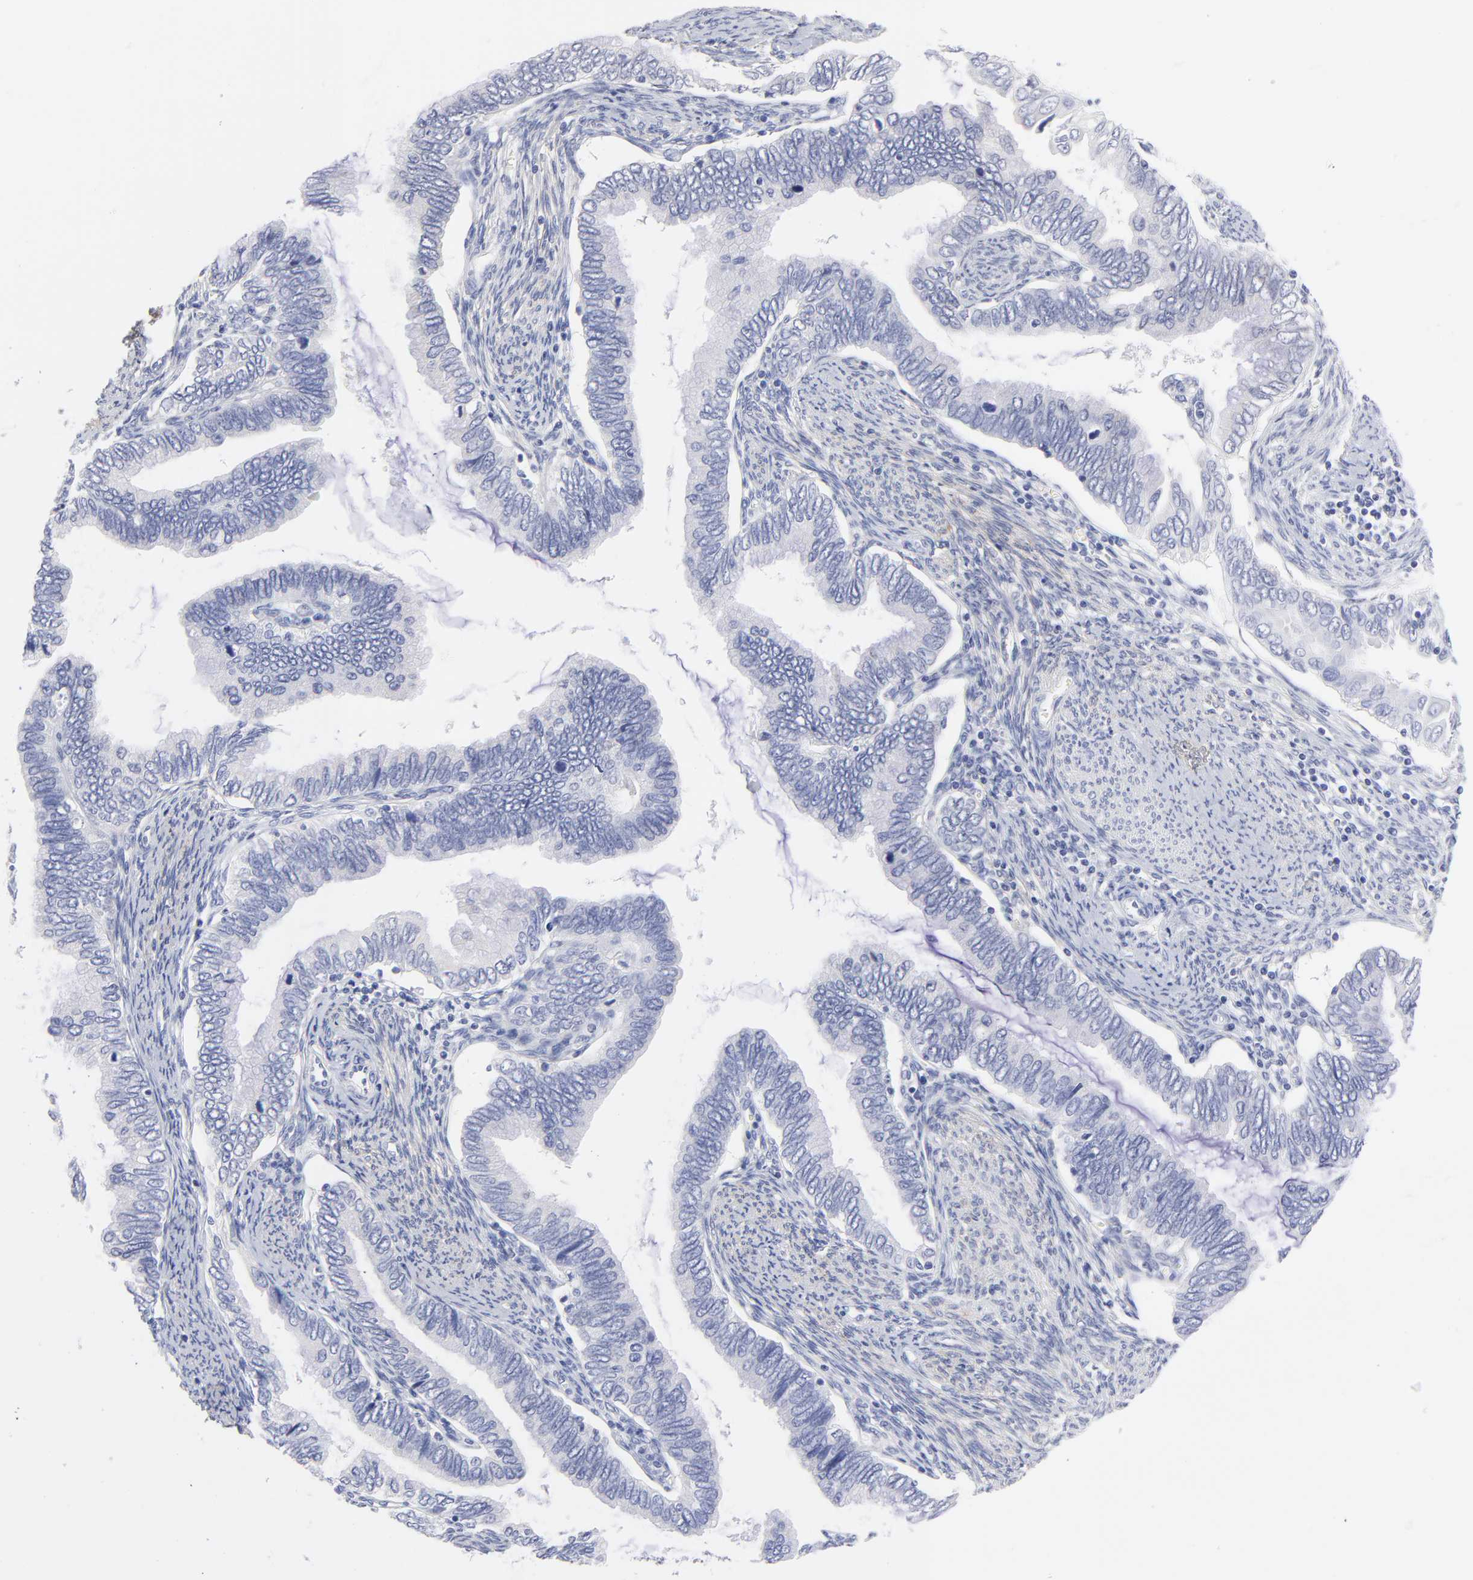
{"staining": {"intensity": "negative", "quantity": "none", "location": "none"}, "tissue": "cervical cancer", "cell_type": "Tumor cells", "image_type": "cancer", "snomed": [{"axis": "morphology", "description": "Adenocarcinoma, NOS"}, {"axis": "topography", "description": "Cervix"}], "caption": "There is no significant positivity in tumor cells of cervical cancer (adenocarcinoma).", "gene": "DUSP9", "patient": {"sex": "female", "age": 49}}